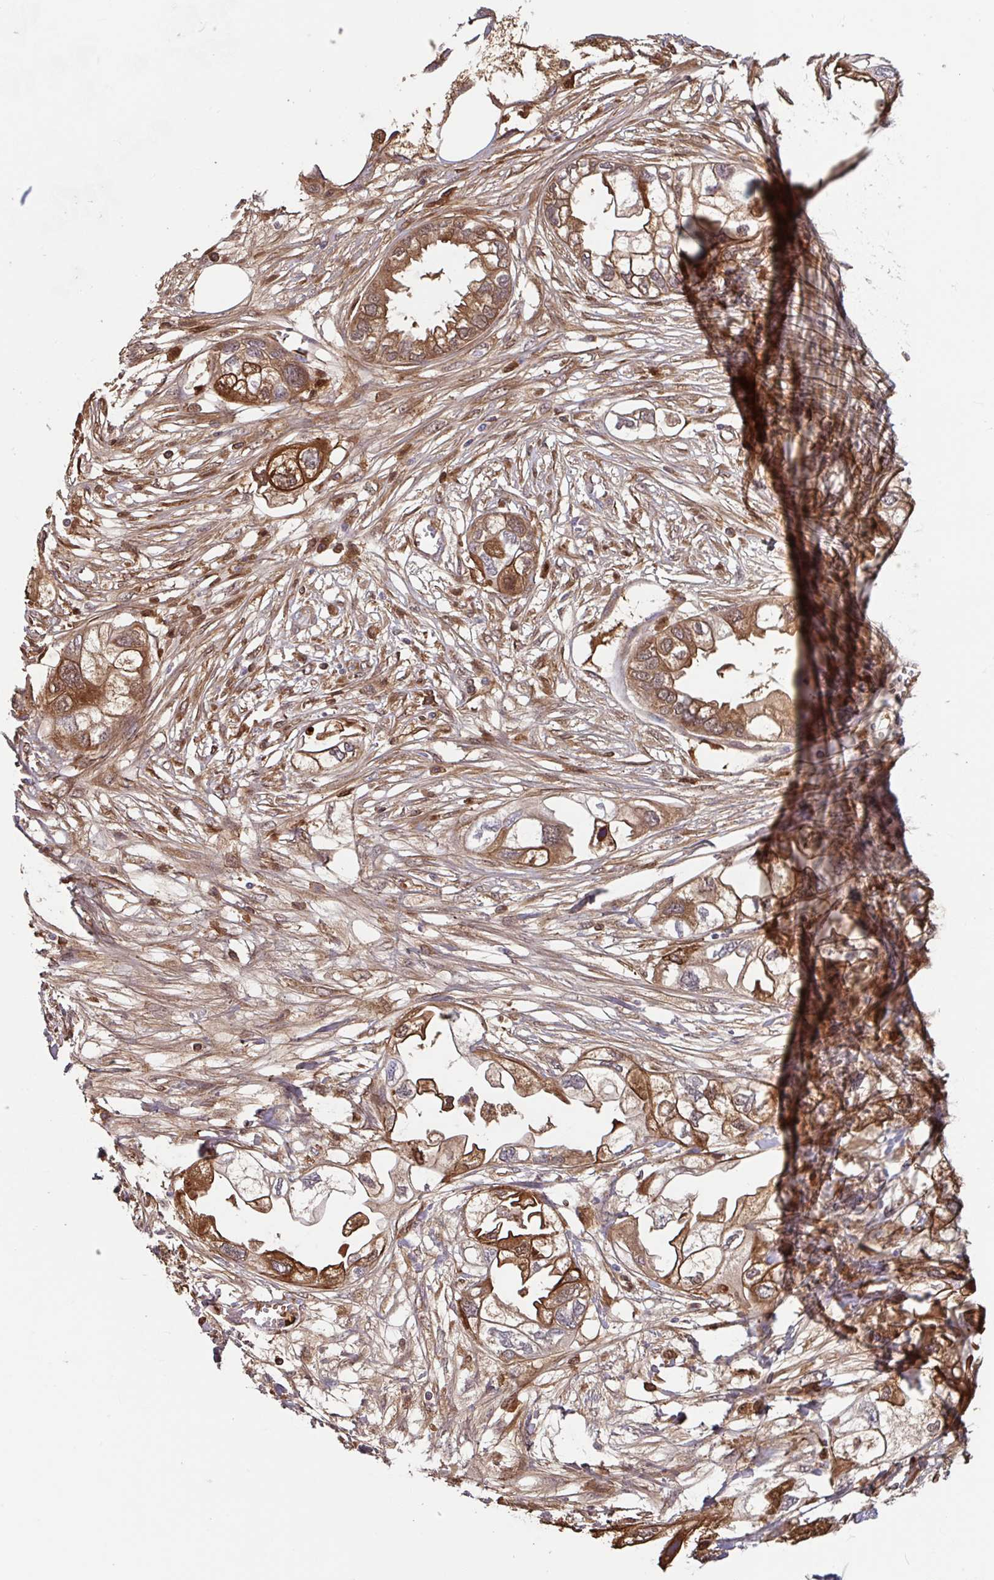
{"staining": {"intensity": "moderate", "quantity": ">75%", "location": "cytoplasmic/membranous"}, "tissue": "endometrial cancer", "cell_type": "Tumor cells", "image_type": "cancer", "snomed": [{"axis": "morphology", "description": "Adenocarcinoma, NOS"}, {"axis": "morphology", "description": "Adenocarcinoma, metastatic, NOS"}, {"axis": "topography", "description": "Adipose tissue"}, {"axis": "topography", "description": "Endometrium"}], "caption": "Immunohistochemistry of adenocarcinoma (endometrial) shows medium levels of moderate cytoplasmic/membranous positivity in about >75% of tumor cells.", "gene": "BLVRA", "patient": {"sex": "female", "age": 67}}